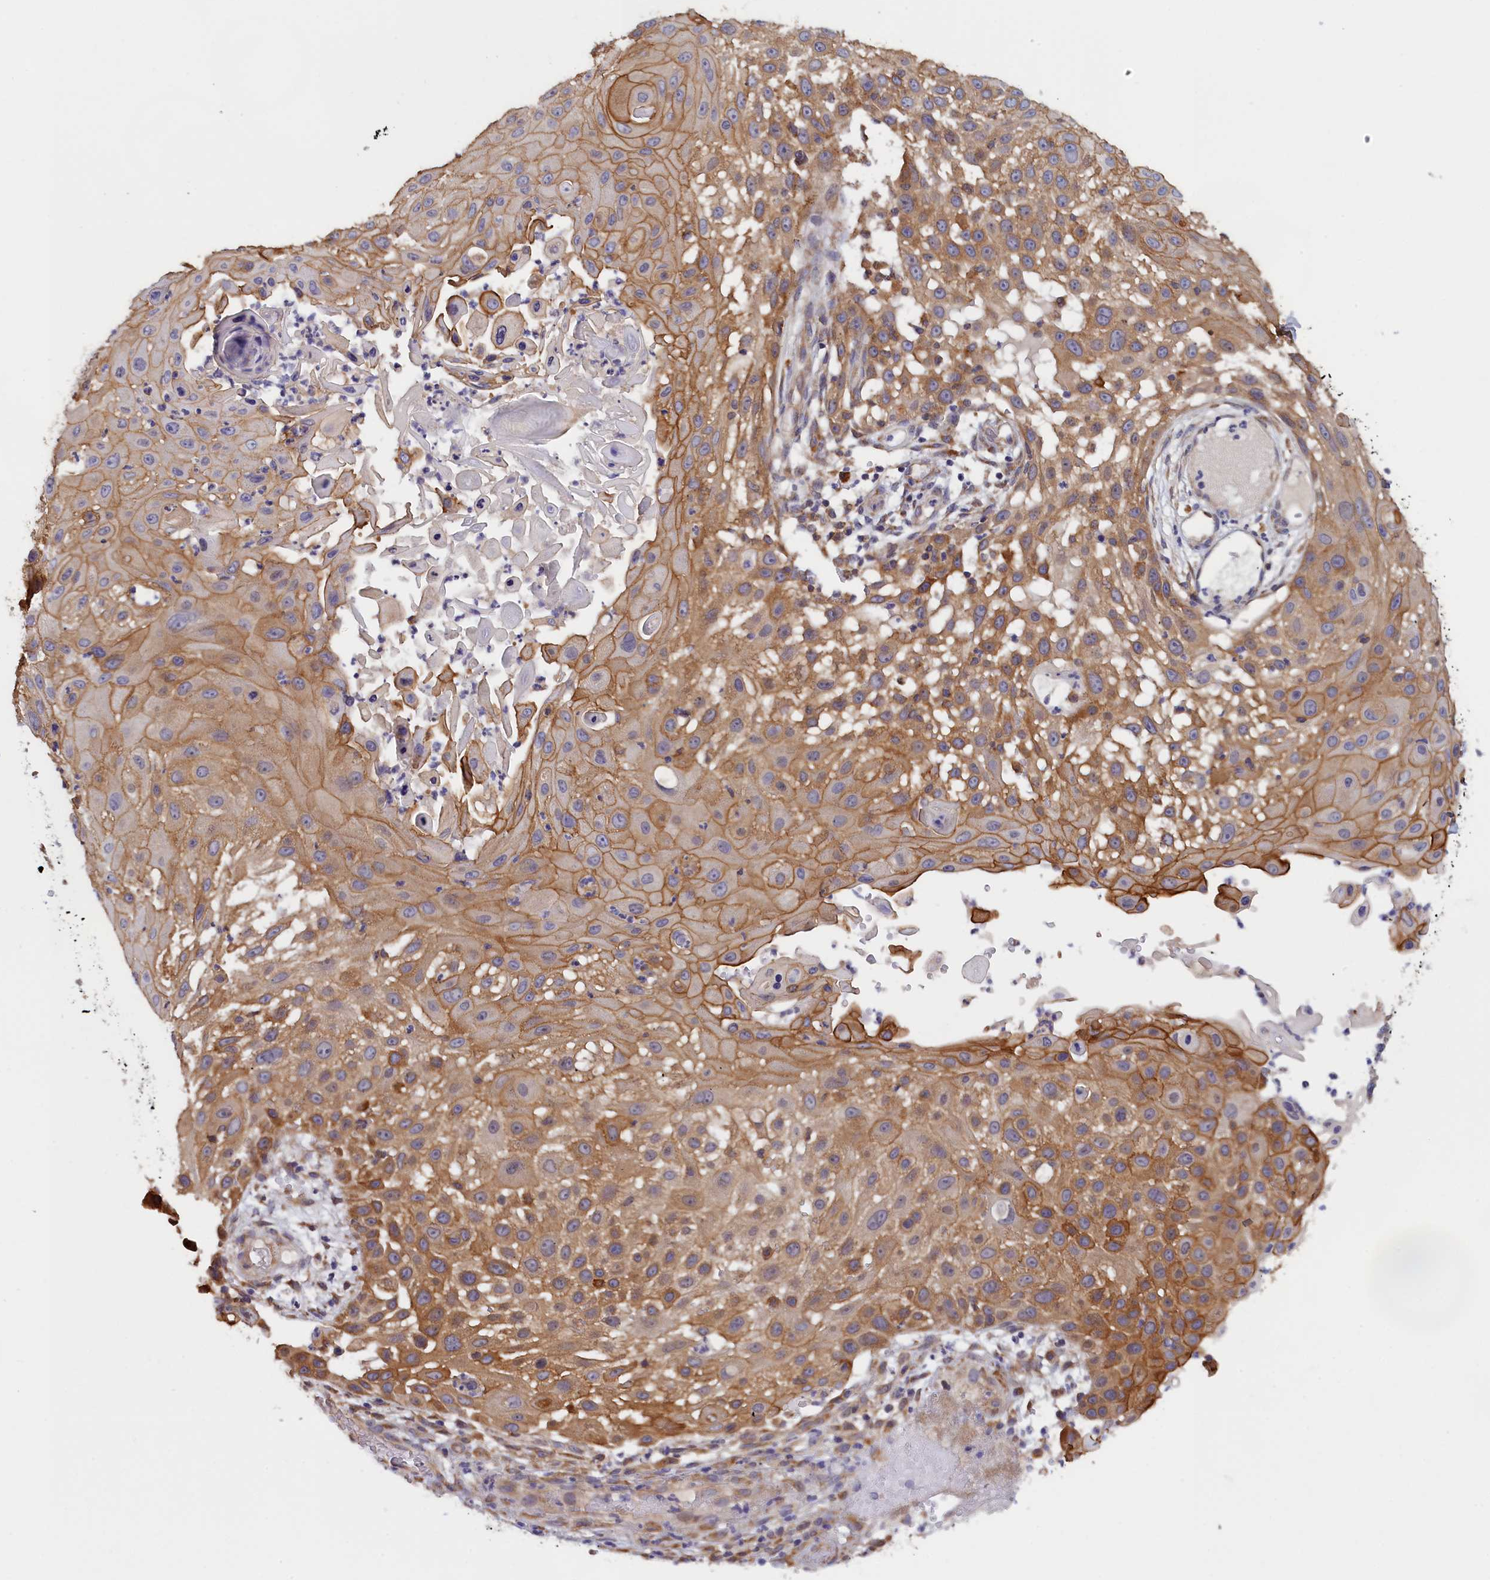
{"staining": {"intensity": "moderate", "quantity": ">75%", "location": "cytoplasmic/membranous"}, "tissue": "skin cancer", "cell_type": "Tumor cells", "image_type": "cancer", "snomed": [{"axis": "morphology", "description": "Squamous cell carcinoma, NOS"}, {"axis": "topography", "description": "Skin"}], "caption": "A brown stain labels moderate cytoplasmic/membranous staining of a protein in squamous cell carcinoma (skin) tumor cells. The staining is performed using DAB brown chromogen to label protein expression. The nuclei are counter-stained blue using hematoxylin.", "gene": "COL19A1", "patient": {"sex": "female", "age": 44}}